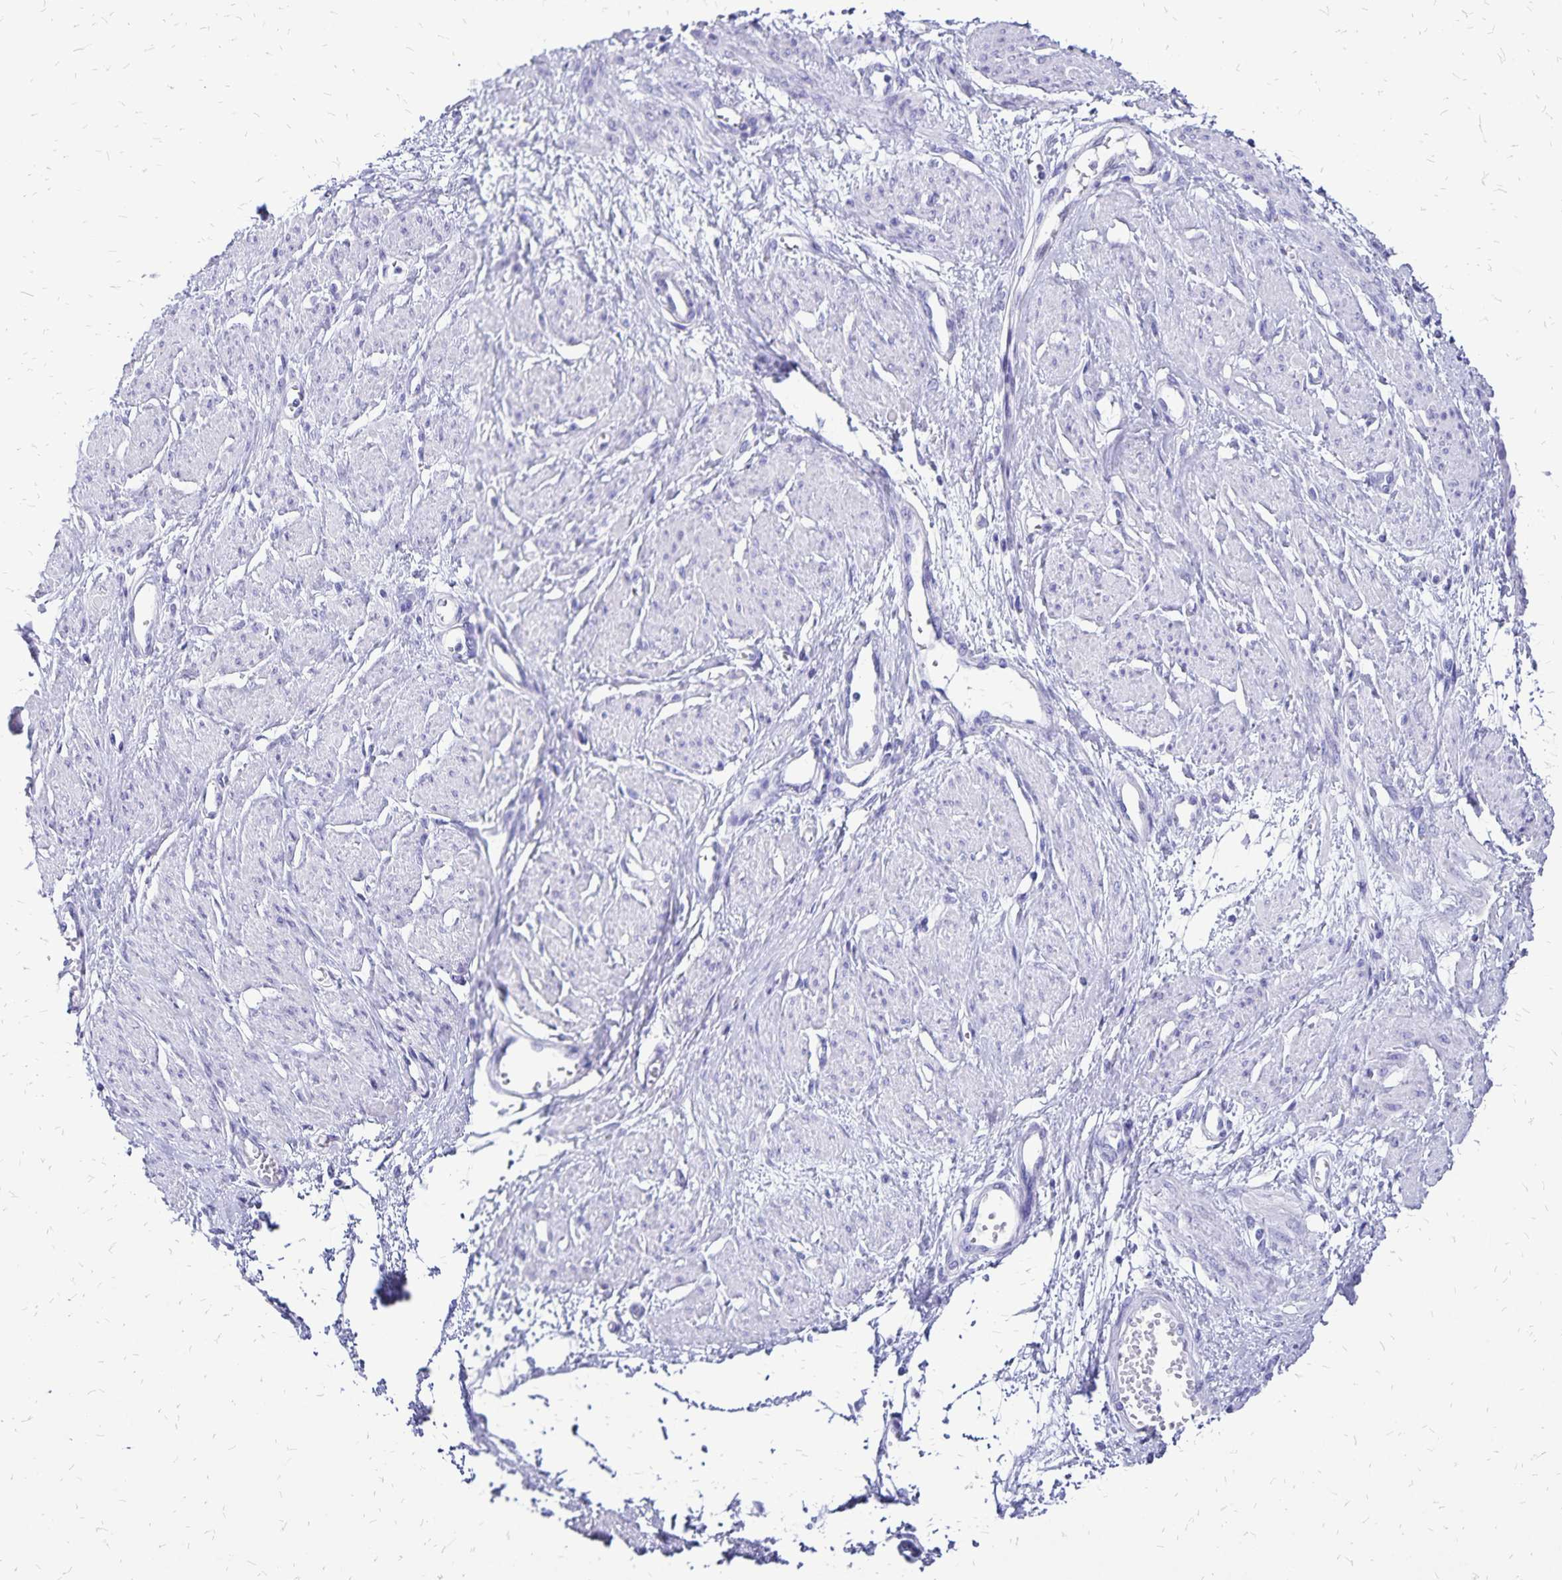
{"staining": {"intensity": "weak", "quantity": "25%-75%", "location": "cytoplasmic/membranous"}, "tissue": "smooth muscle", "cell_type": "Smooth muscle cells", "image_type": "normal", "snomed": [{"axis": "morphology", "description": "Normal tissue, NOS"}, {"axis": "topography", "description": "Smooth muscle"}, {"axis": "topography", "description": "Uterus"}], "caption": "Smooth muscle stained with DAB (3,3'-diaminobenzidine) immunohistochemistry demonstrates low levels of weak cytoplasmic/membranous positivity in approximately 25%-75% of smooth muscle cells.", "gene": "HMGB3", "patient": {"sex": "female", "age": 39}}